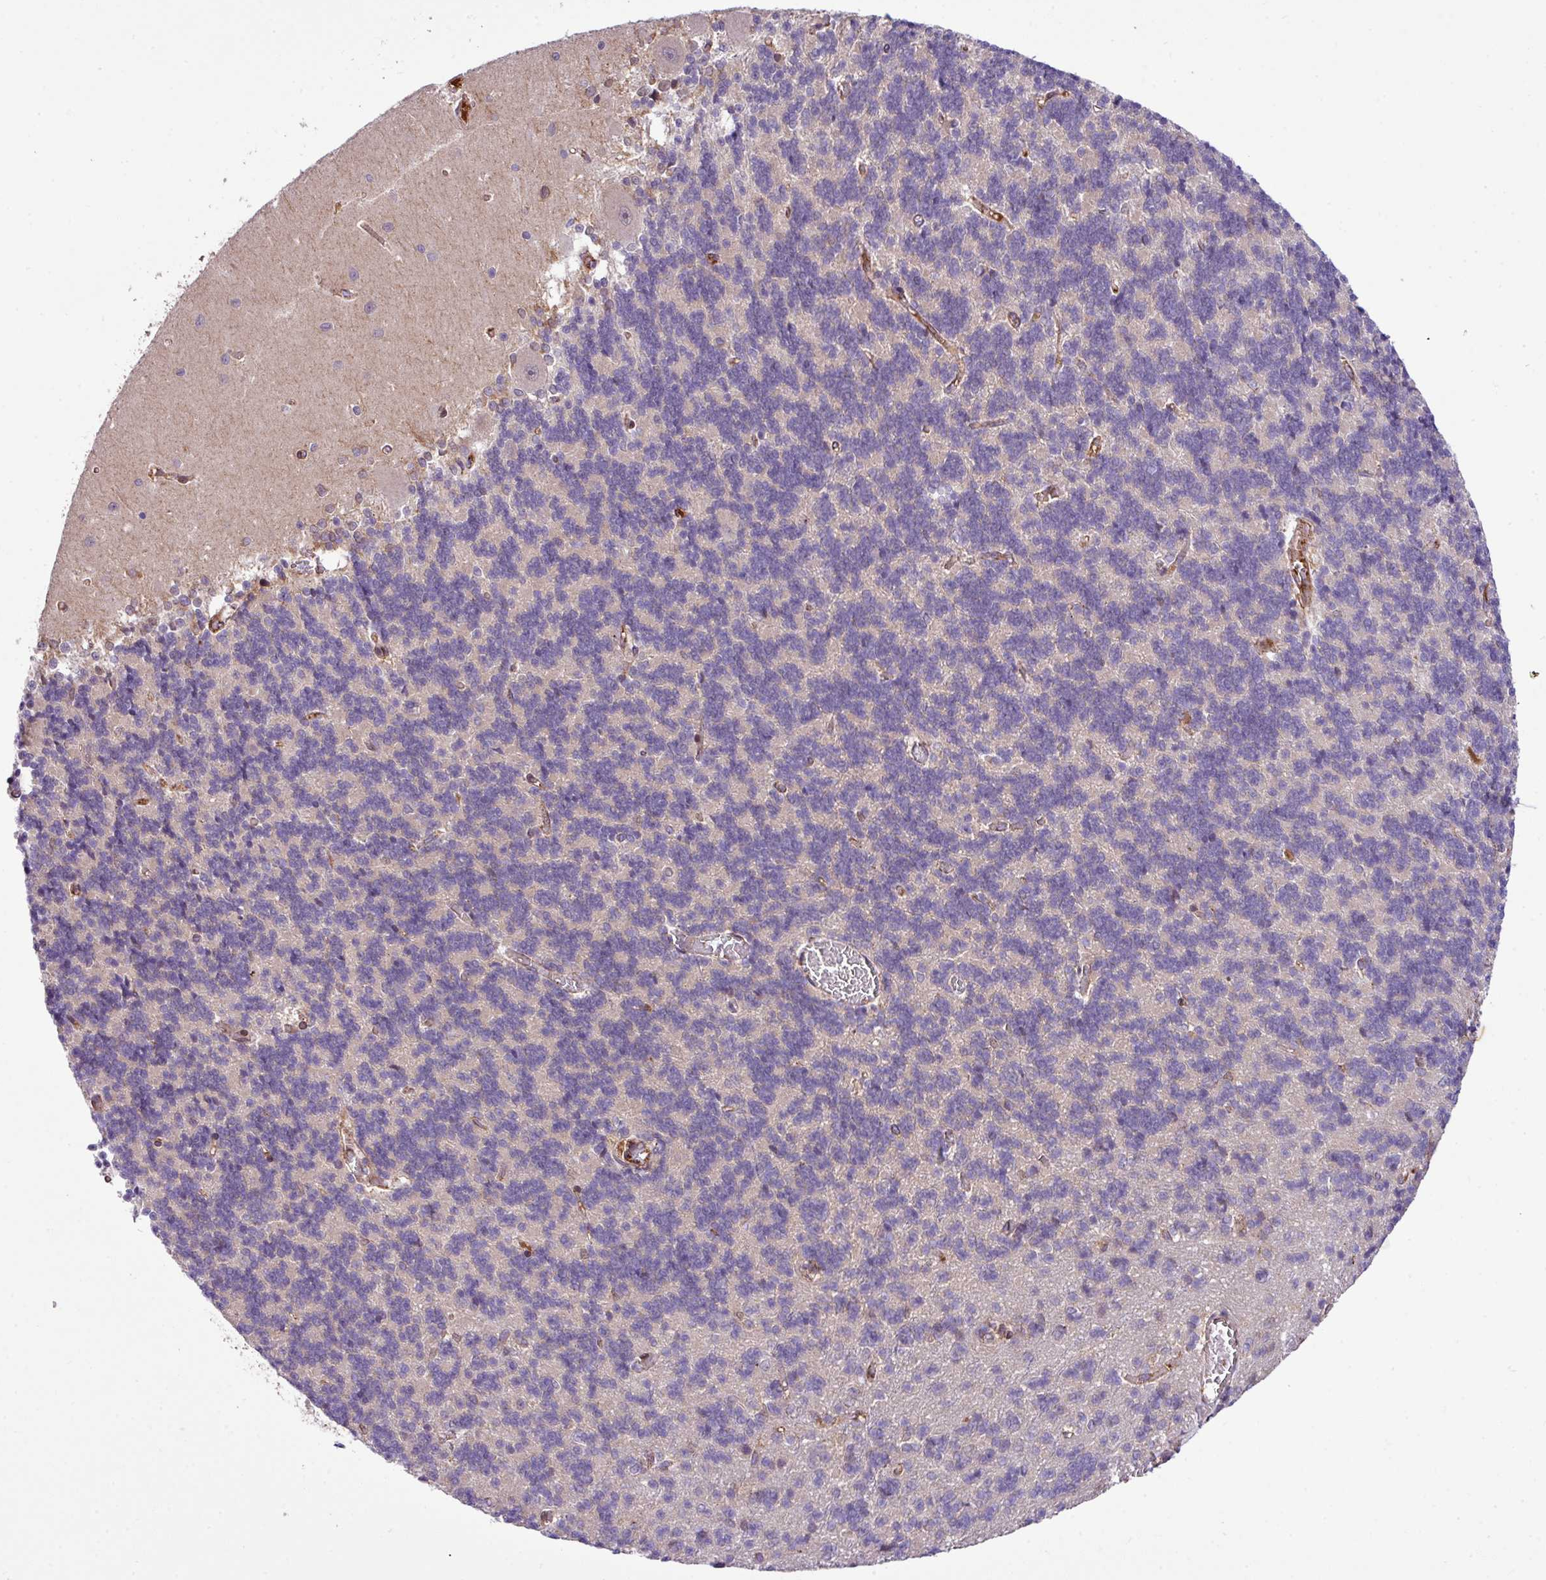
{"staining": {"intensity": "negative", "quantity": "none", "location": "none"}, "tissue": "cerebellum", "cell_type": "Cells in granular layer", "image_type": "normal", "snomed": [{"axis": "morphology", "description": "Normal tissue, NOS"}, {"axis": "topography", "description": "Cerebellum"}], "caption": "High power microscopy histopathology image of an immunohistochemistry (IHC) image of benign cerebellum, revealing no significant expression in cells in granular layer.", "gene": "ZNF569", "patient": {"sex": "male", "age": 37}}